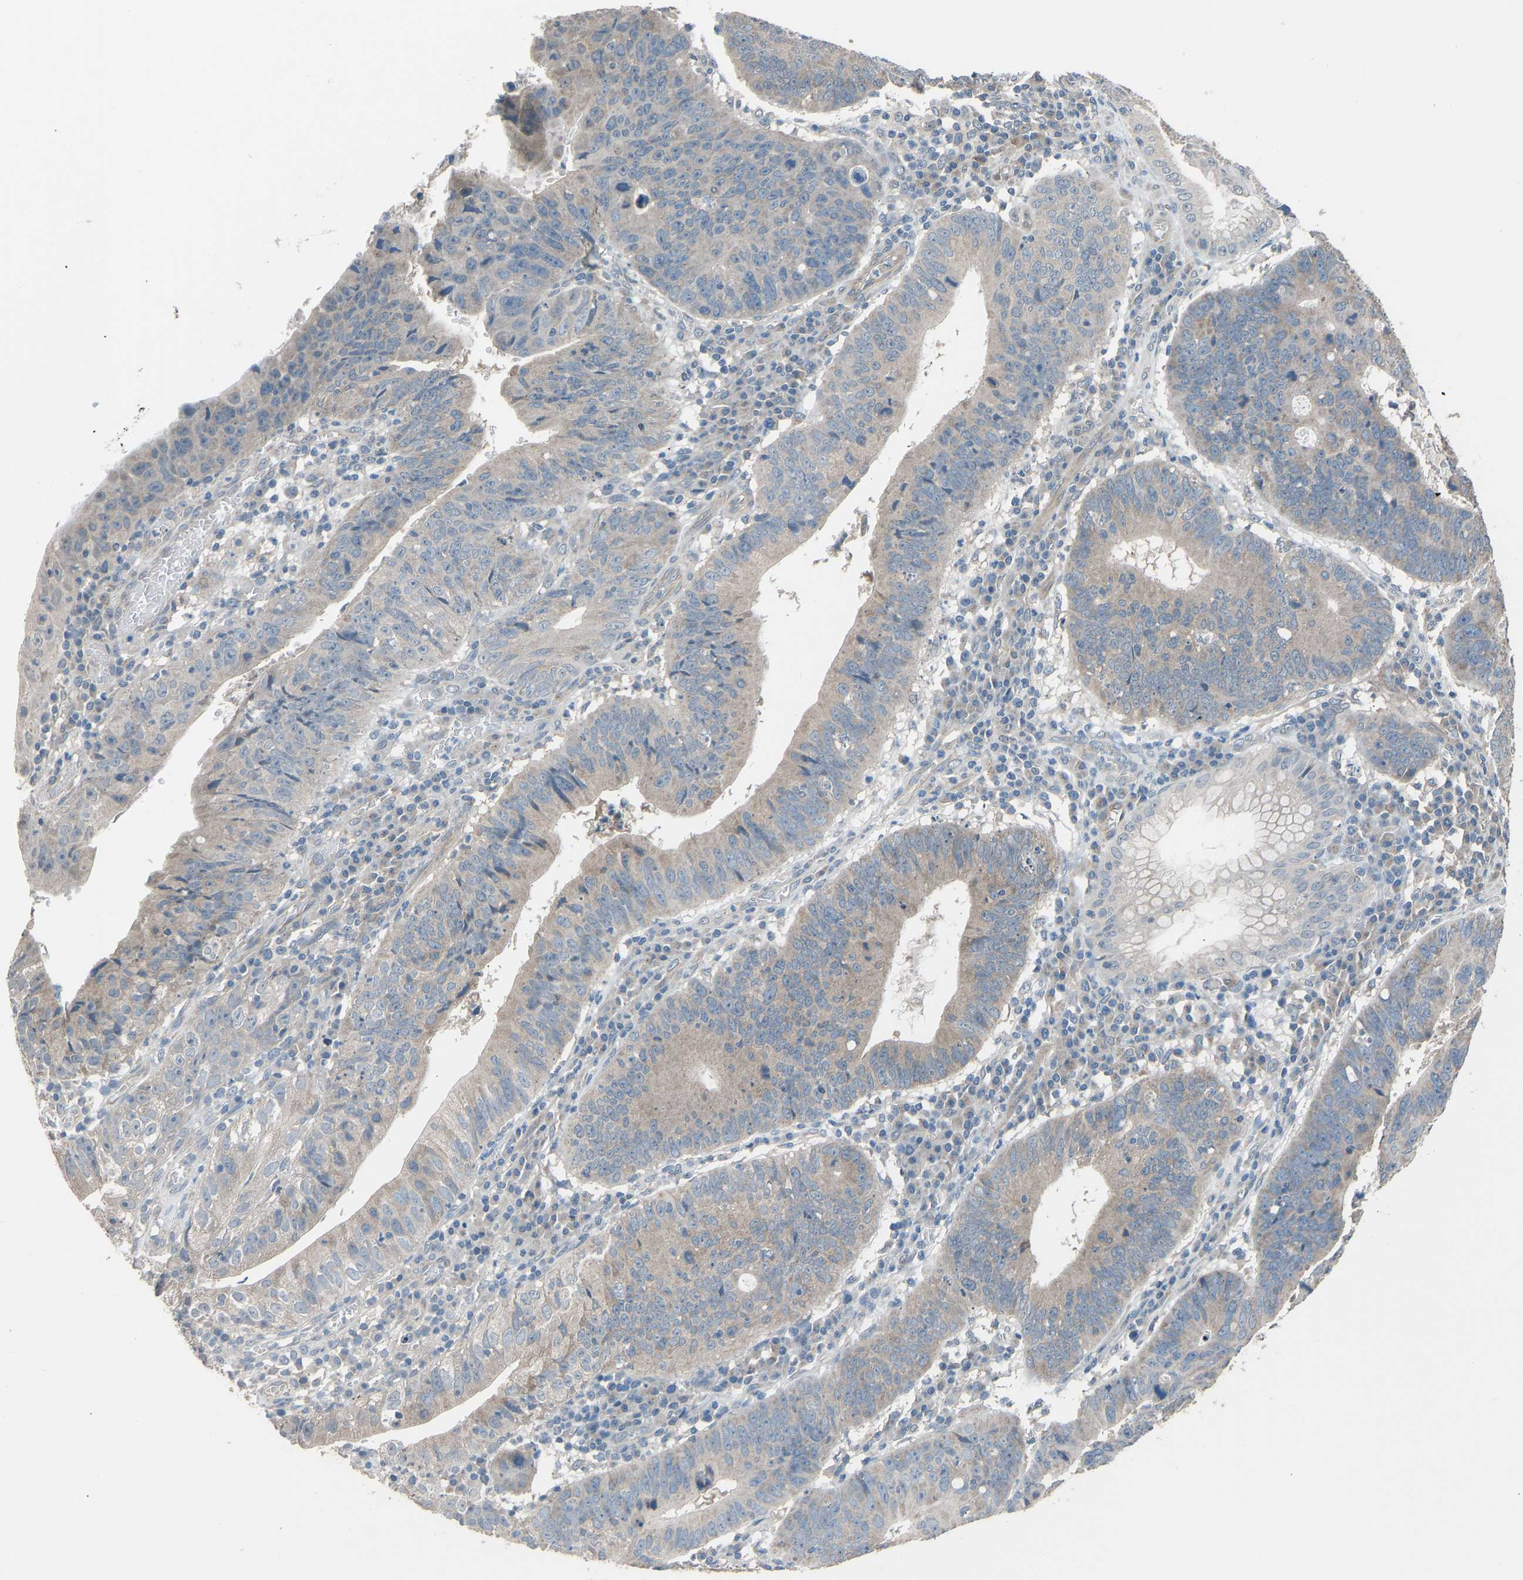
{"staining": {"intensity": "weak", "quantity": "<25%", "location": "cytoplasmic/membranous"}, "tissue": "stomach cancer", "cell_type": "Tumor cells", "image_type": "cancer", "snomed": [{"axis": "morphology", "description": "Adenocarcinoma, NOS"}, {"axis": "topography", "description": "Stomach"}], "caption": "High power microscopy histopathology image of an immunohistochemistry (IHC) micrograph of adenocarcinoma (stomach), revealing no significant expression in tumor cells.", "gene": "SLC43A1", "patient": {"sex": "male", "age": 59}}